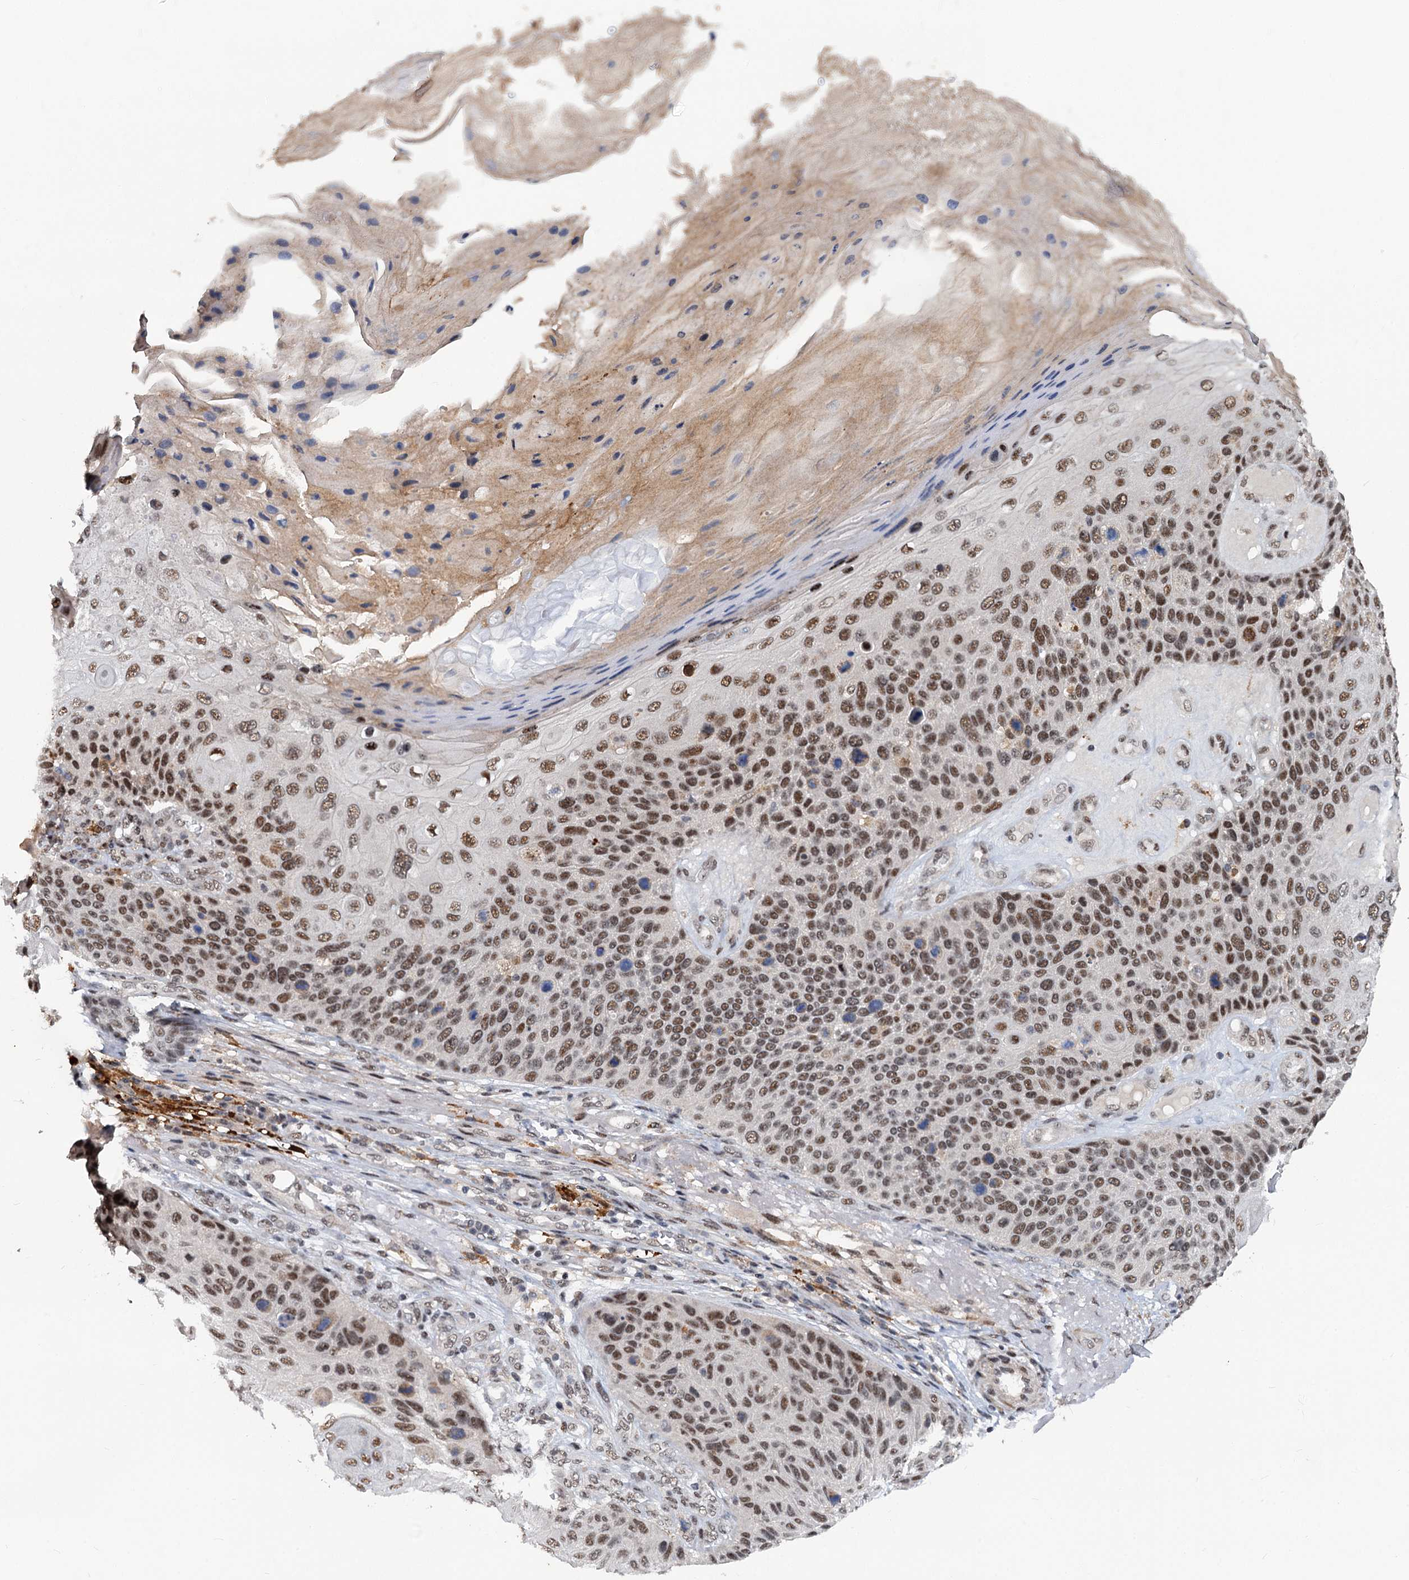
{"staining": {"intensity": "moderate", "quantity": ">75%", "location": "nuclear"}, "tissue": "skin cancer", "cell_type": "Tumor cells", "image_type": "cancer", "snomed": [{"axis": "morphology", "description": "Squamous cell carcinoma, NOS"}, {"axis": "topography", "description": "Skin"}], "caption": "Moderate nuclear protein staining is identified in approximately >75% of tumor cells in skin squamous cell carcinoma. The protein is stained brown, and the nuclei are stained in blue (DAB IHC with brightfield microscopy, high magnification).", "gene": "PHF8", "patient": {"sex": "female", "age": 88}}